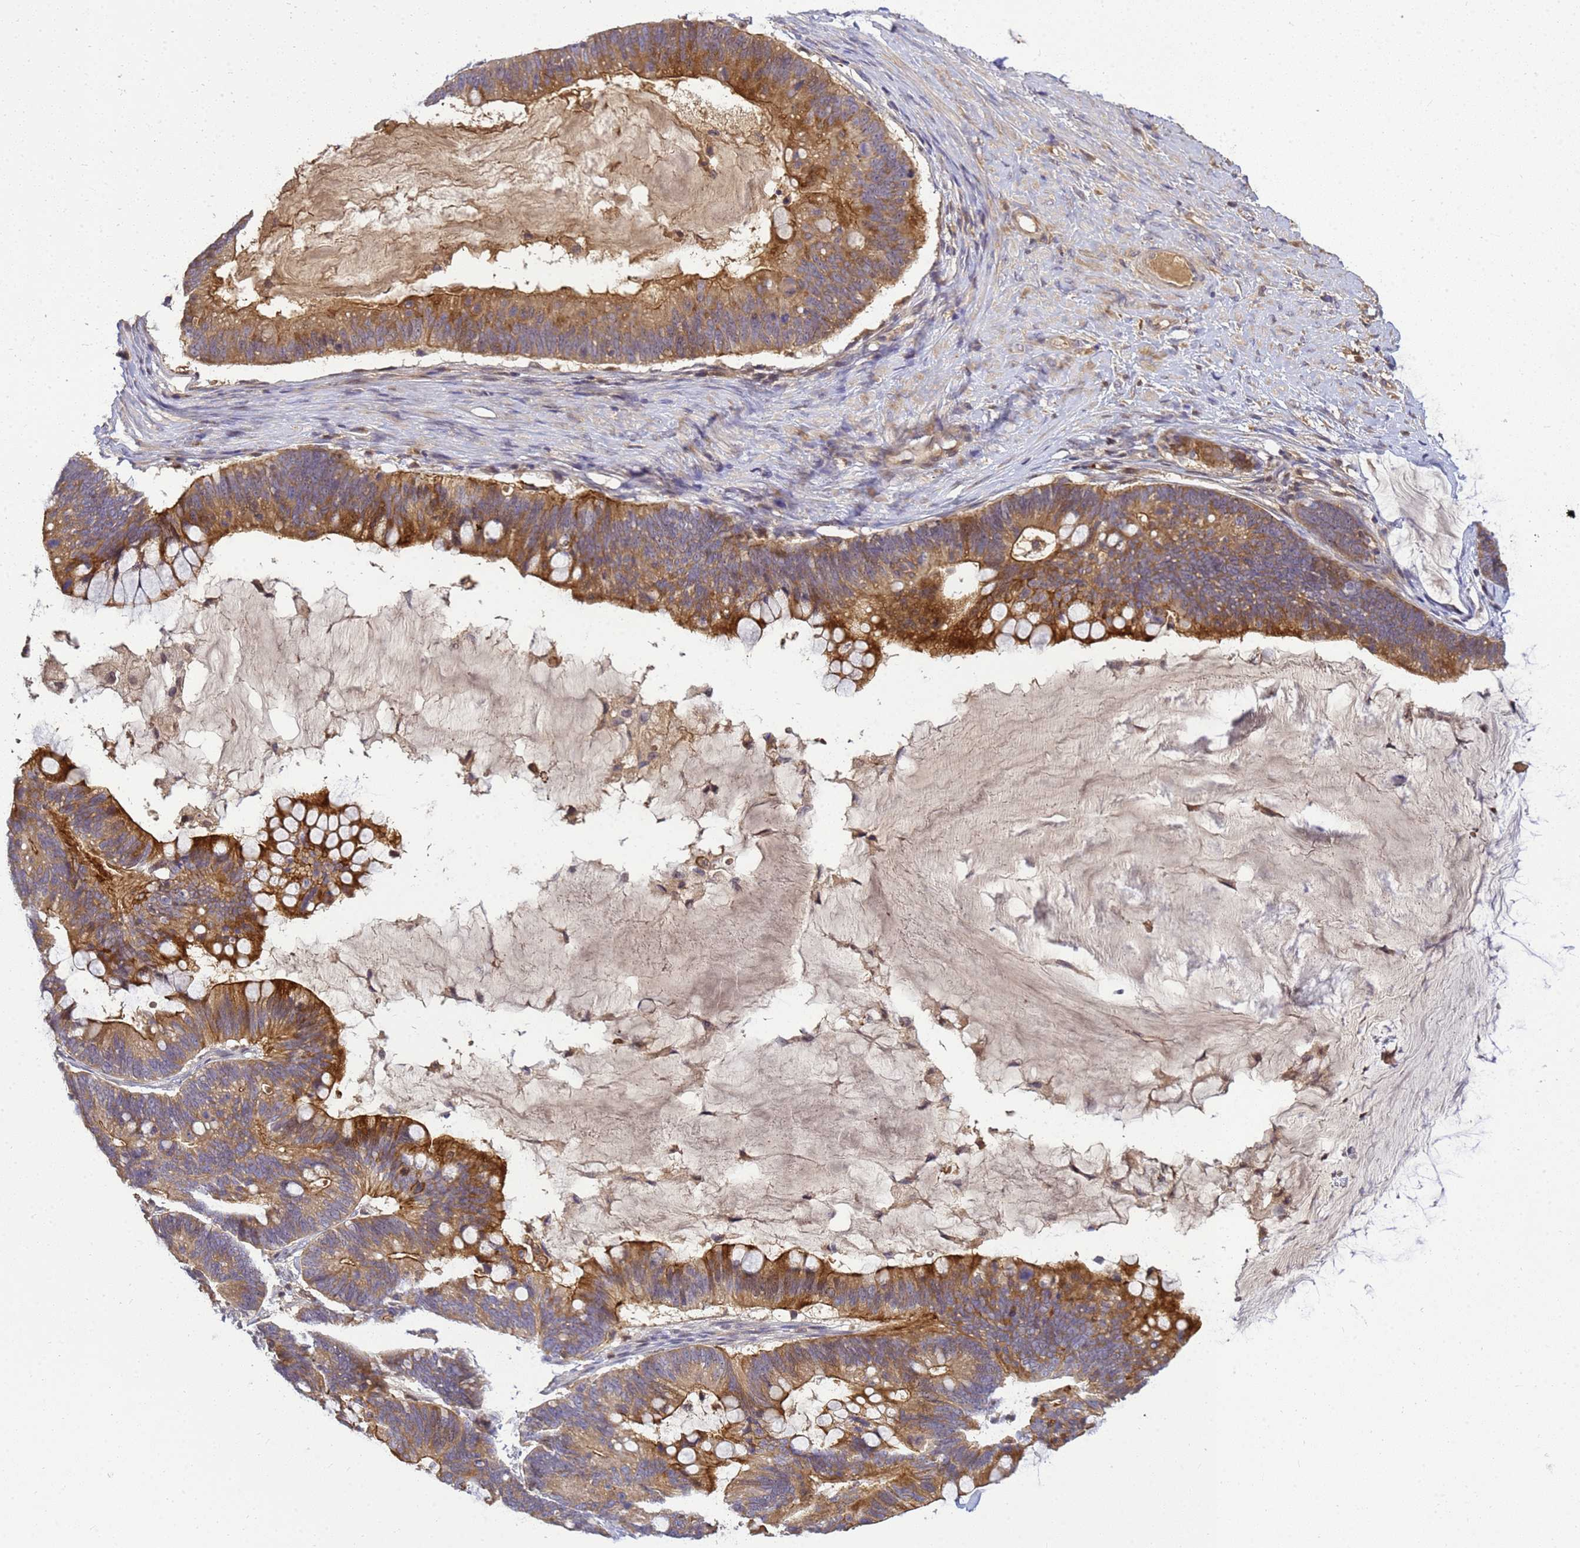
{"staining": {"intensity": "moderate", "quantity": ">75%", "location": "cytoplasmic/membranous"}, "tissue": "ovarian cancer", "cell_type": "Tumor cells", "image_type": "cancer", "snomed": [{"axis": "morphology", "description": "Cystadenocarcinoma, mucinous, NOS"}, {"axis": "topography", "description": "Ovary"}], "caption": "IHC staining of mucinous cystadenocarcinoma (ovarian), which reveals medium levels of moderate cytoplasmic/membranous staining in approximately >75% of tumor cells indicating moderate cytoplasmic/membranous protein expression. The staining was performed using DAB (brown) for protein detection and nuclei were counterstained in hematoxylin (blue).", "gene": "TMEM74B", "patient": {"sex": "female", "age": 61}}